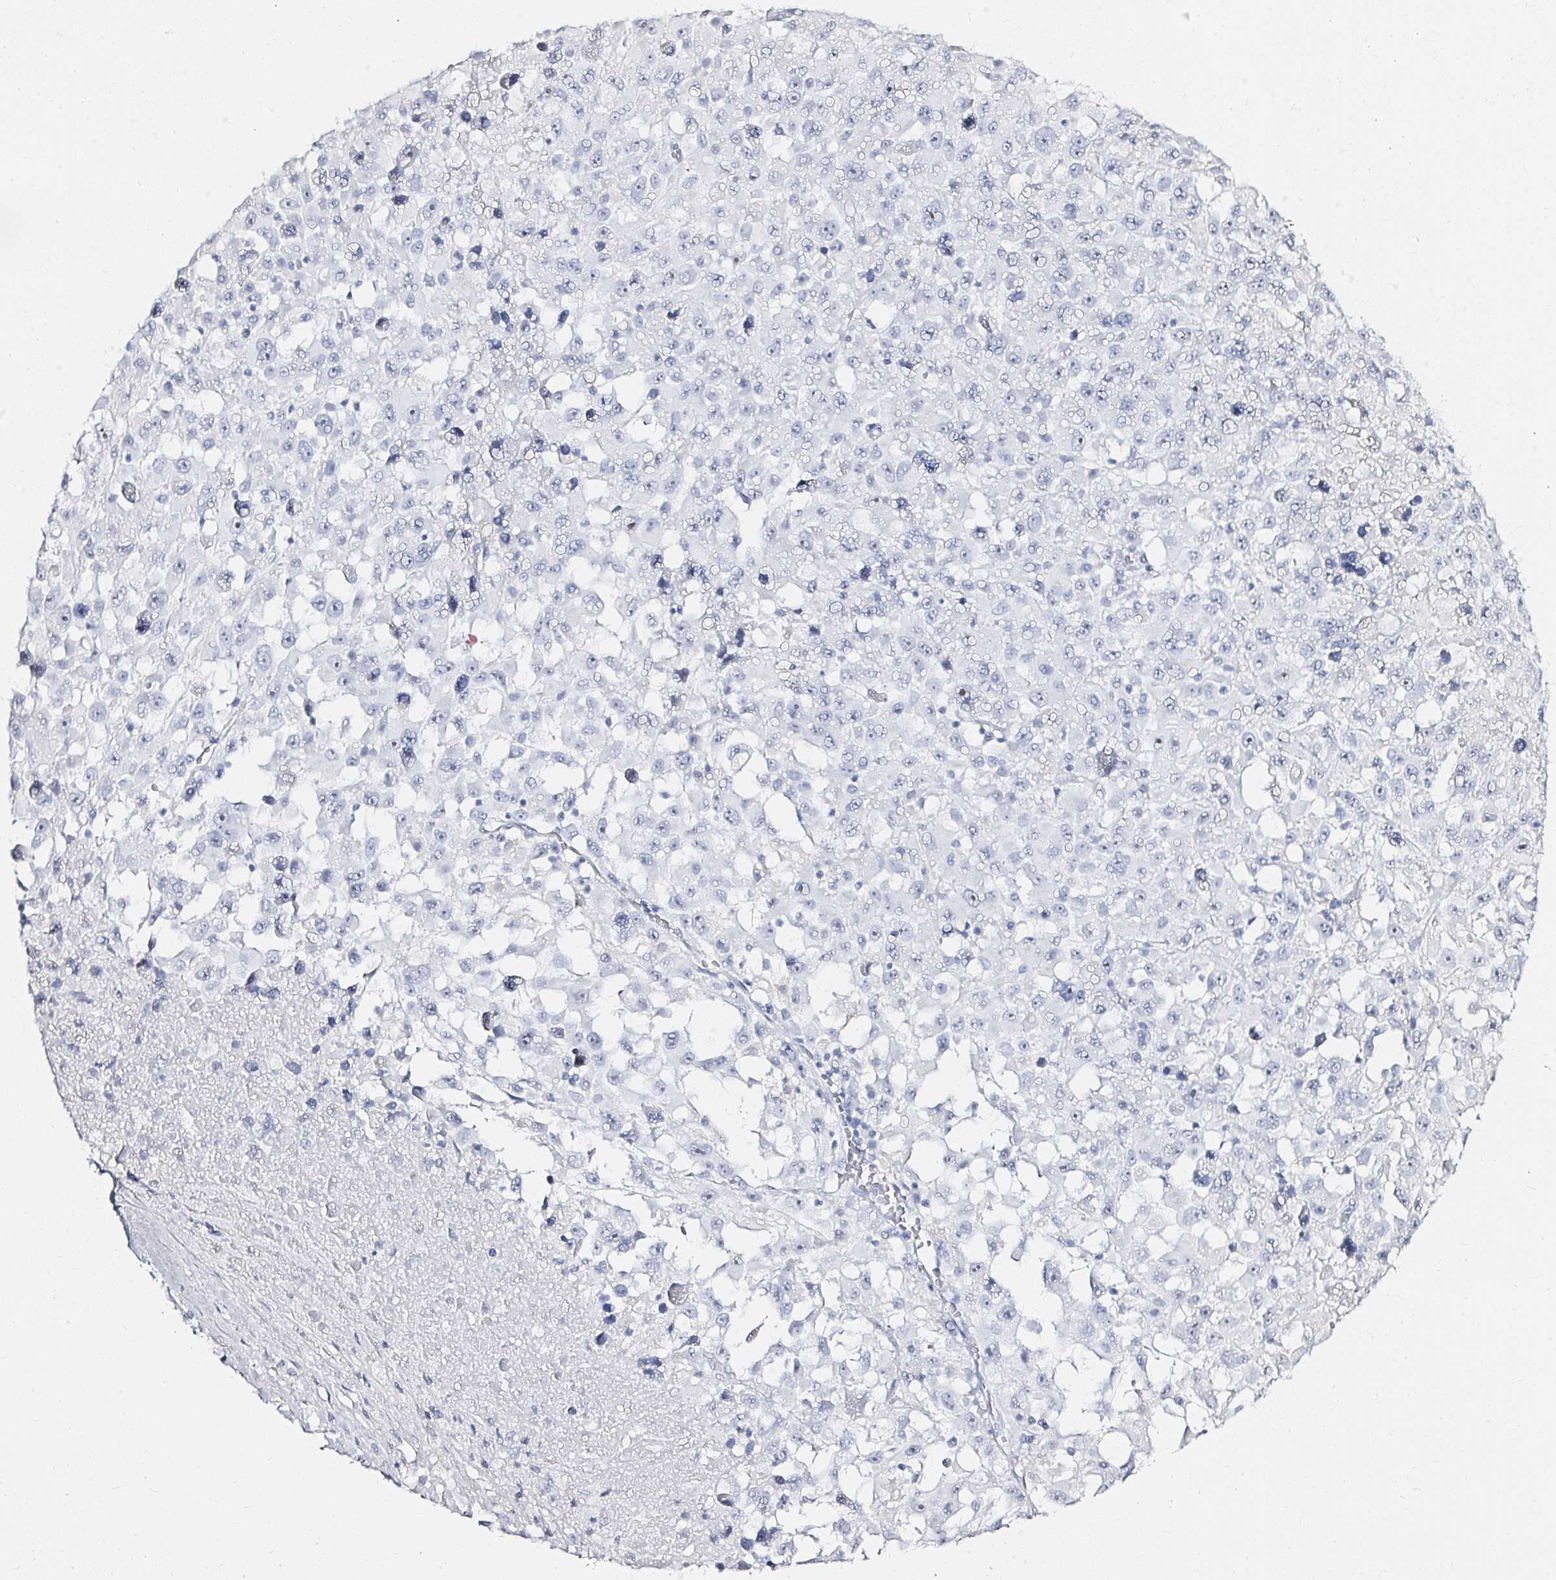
{"staining": {"intensity": "negative", "quantity": "none", "location": "none"}, "tissue": "melanoma", "cell_type": "Tumor cells", "image_type": "cancer", "snomed": [{"axis": "morphology", "description": "Malignant melanoma, Metastatic site"}, {"axis": "topography", "description": "Soft tissue"}], "caption": "The immunohistochemistry histopathology image has no significant positivity in tumor cells of malignant melanoma (metastatic site) tissue.", "gene": "ACAN", "patient": {"sex": "male", "age": 50}}